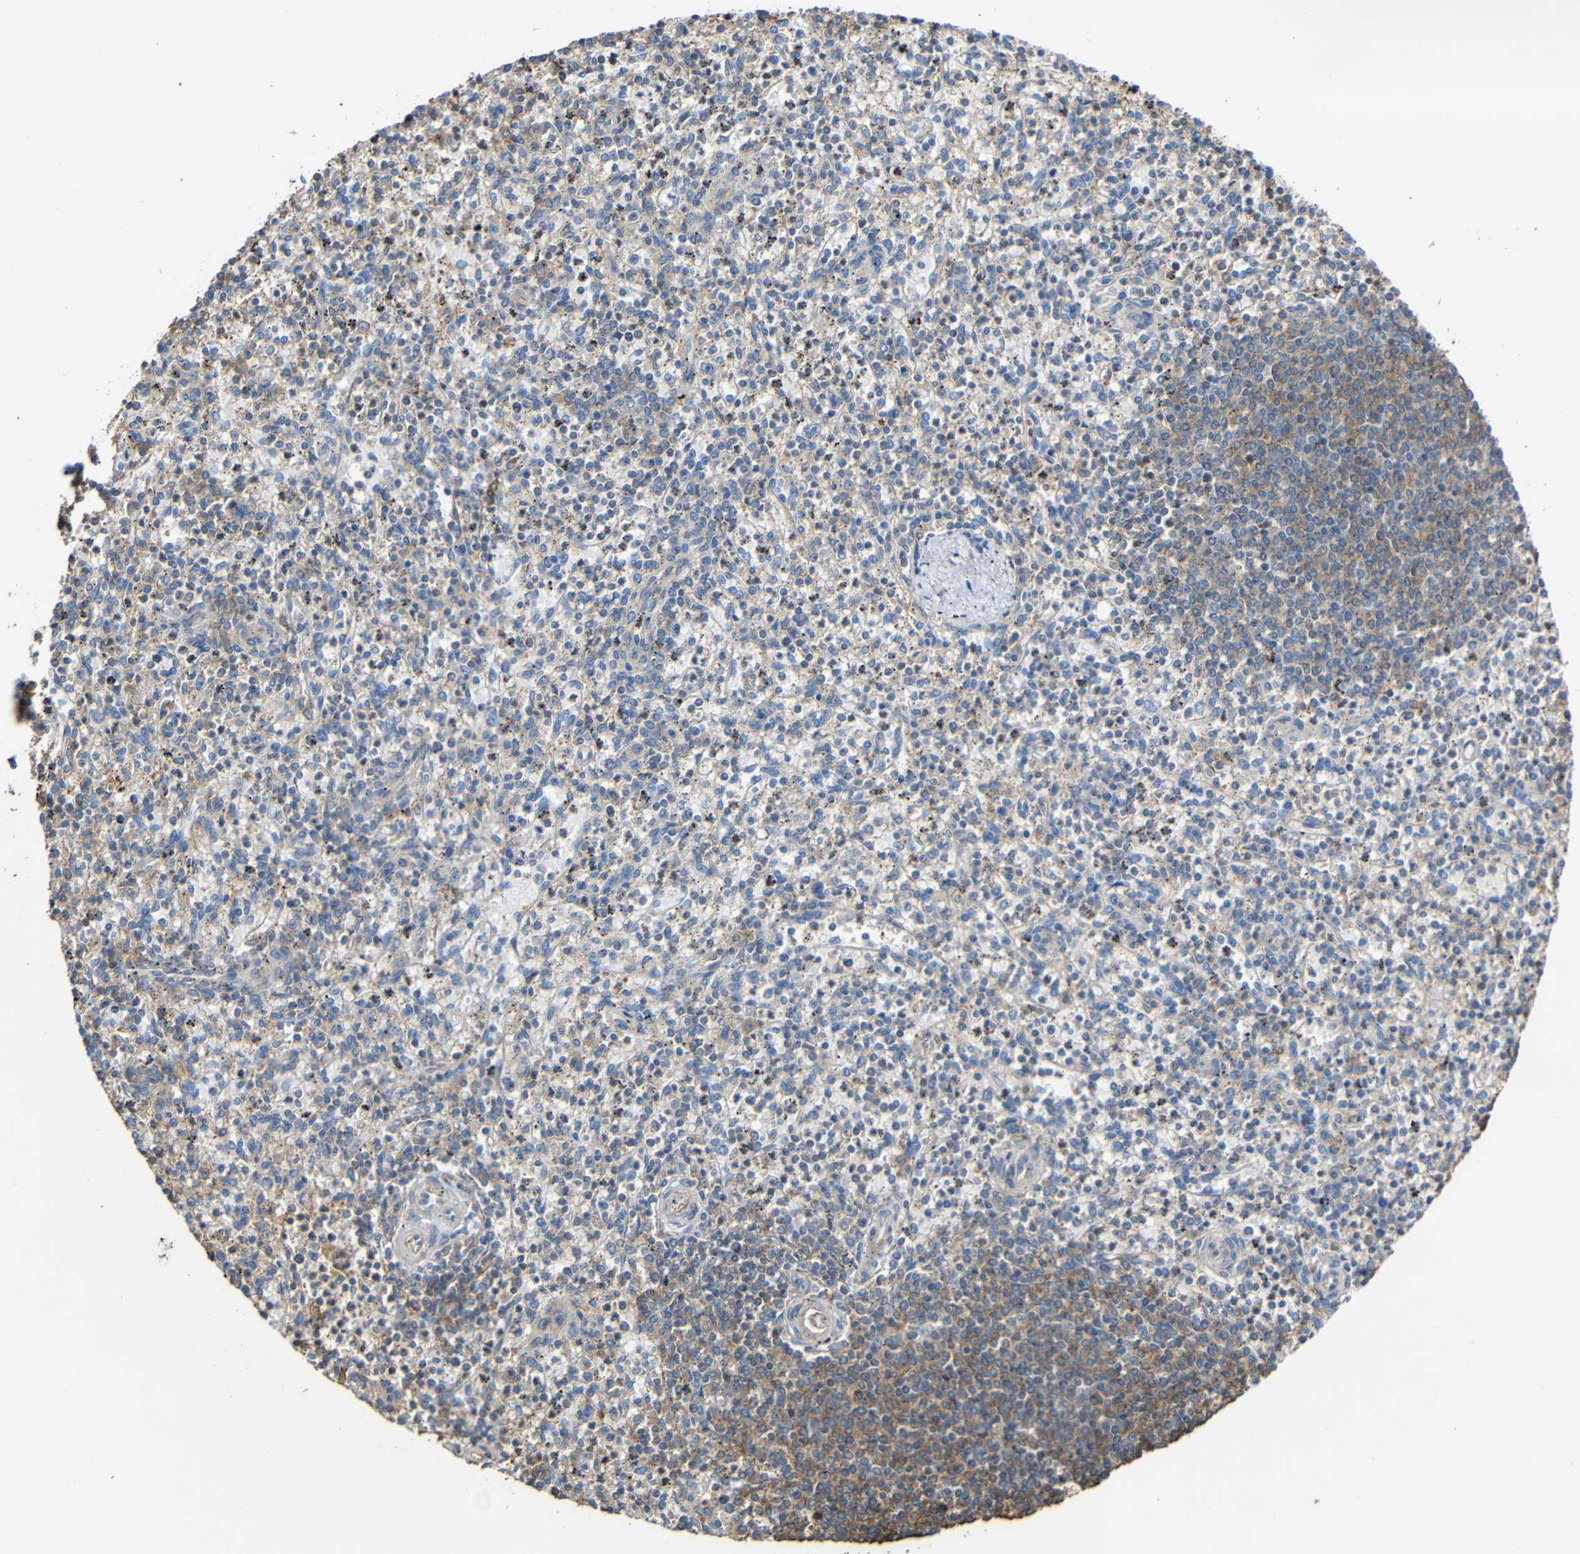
{"staining": {"intensity": "weak", "quantity": ">75%", "location": "cytoplasmic/membranous"}, "tissue": "spleen", "cell_type": "Cells in red pulp", "image_type": "normal", "snomed": [{"axis": "morphology", "description": "Normal tissue, NOS"}, {"axis": "topography", "description": "Spleen"}], "caption": "Spleen stained with immunohistochemistry (IHC) exhibits weak cytoplasmic/membranous staining in approximately >75% of cells in red pulp. The staining was performed using DAB (3,3'-diaminobenzidine), with brown indicating positive protein expression. Nuclei are stained blue with hematoxylin.", "gene": "RHOT2", "patient": {"sex": "male", "age": 72}}